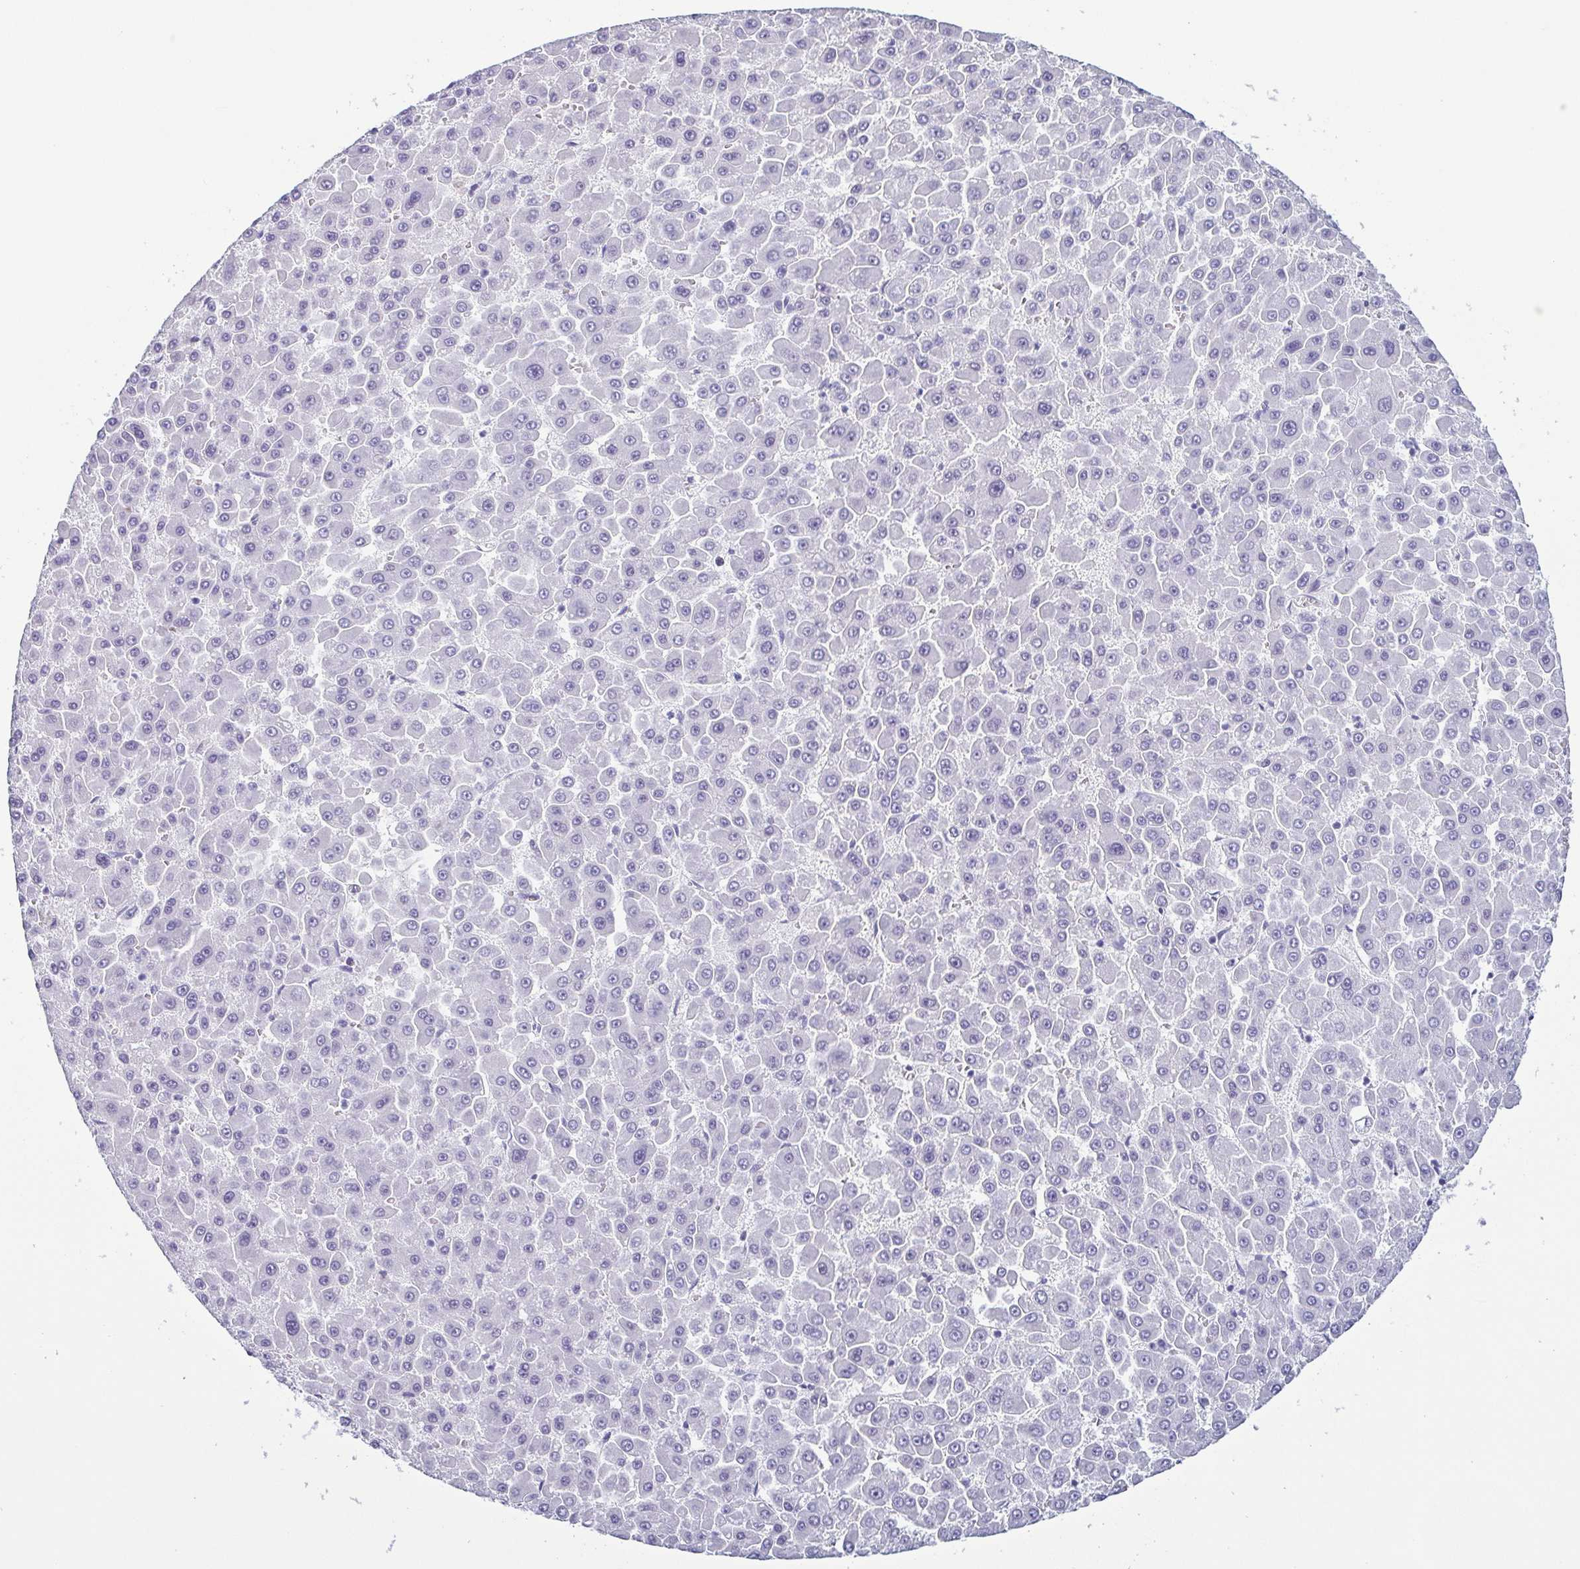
{"staining": {"intensity": "negative", "quantity": "none", "location": "none"}, "tissue": "liver cancer", "cell_type": "Tumor cells", "image_type": "cancer", "snomed": [{"axis": "morphology", "description": "Carcinoma, Hepatocellular, NOS"}, {"axis": "topography", "description": "Liver"}], "caption": "Immunohistochemistry image of neoplastic tissue: hepatocellular carcinoma (liver) stained with DAB displays no significant protein staining in tumor cells.", "gene": "KRT10", "patient": {"sex": "male", "age": 78}}